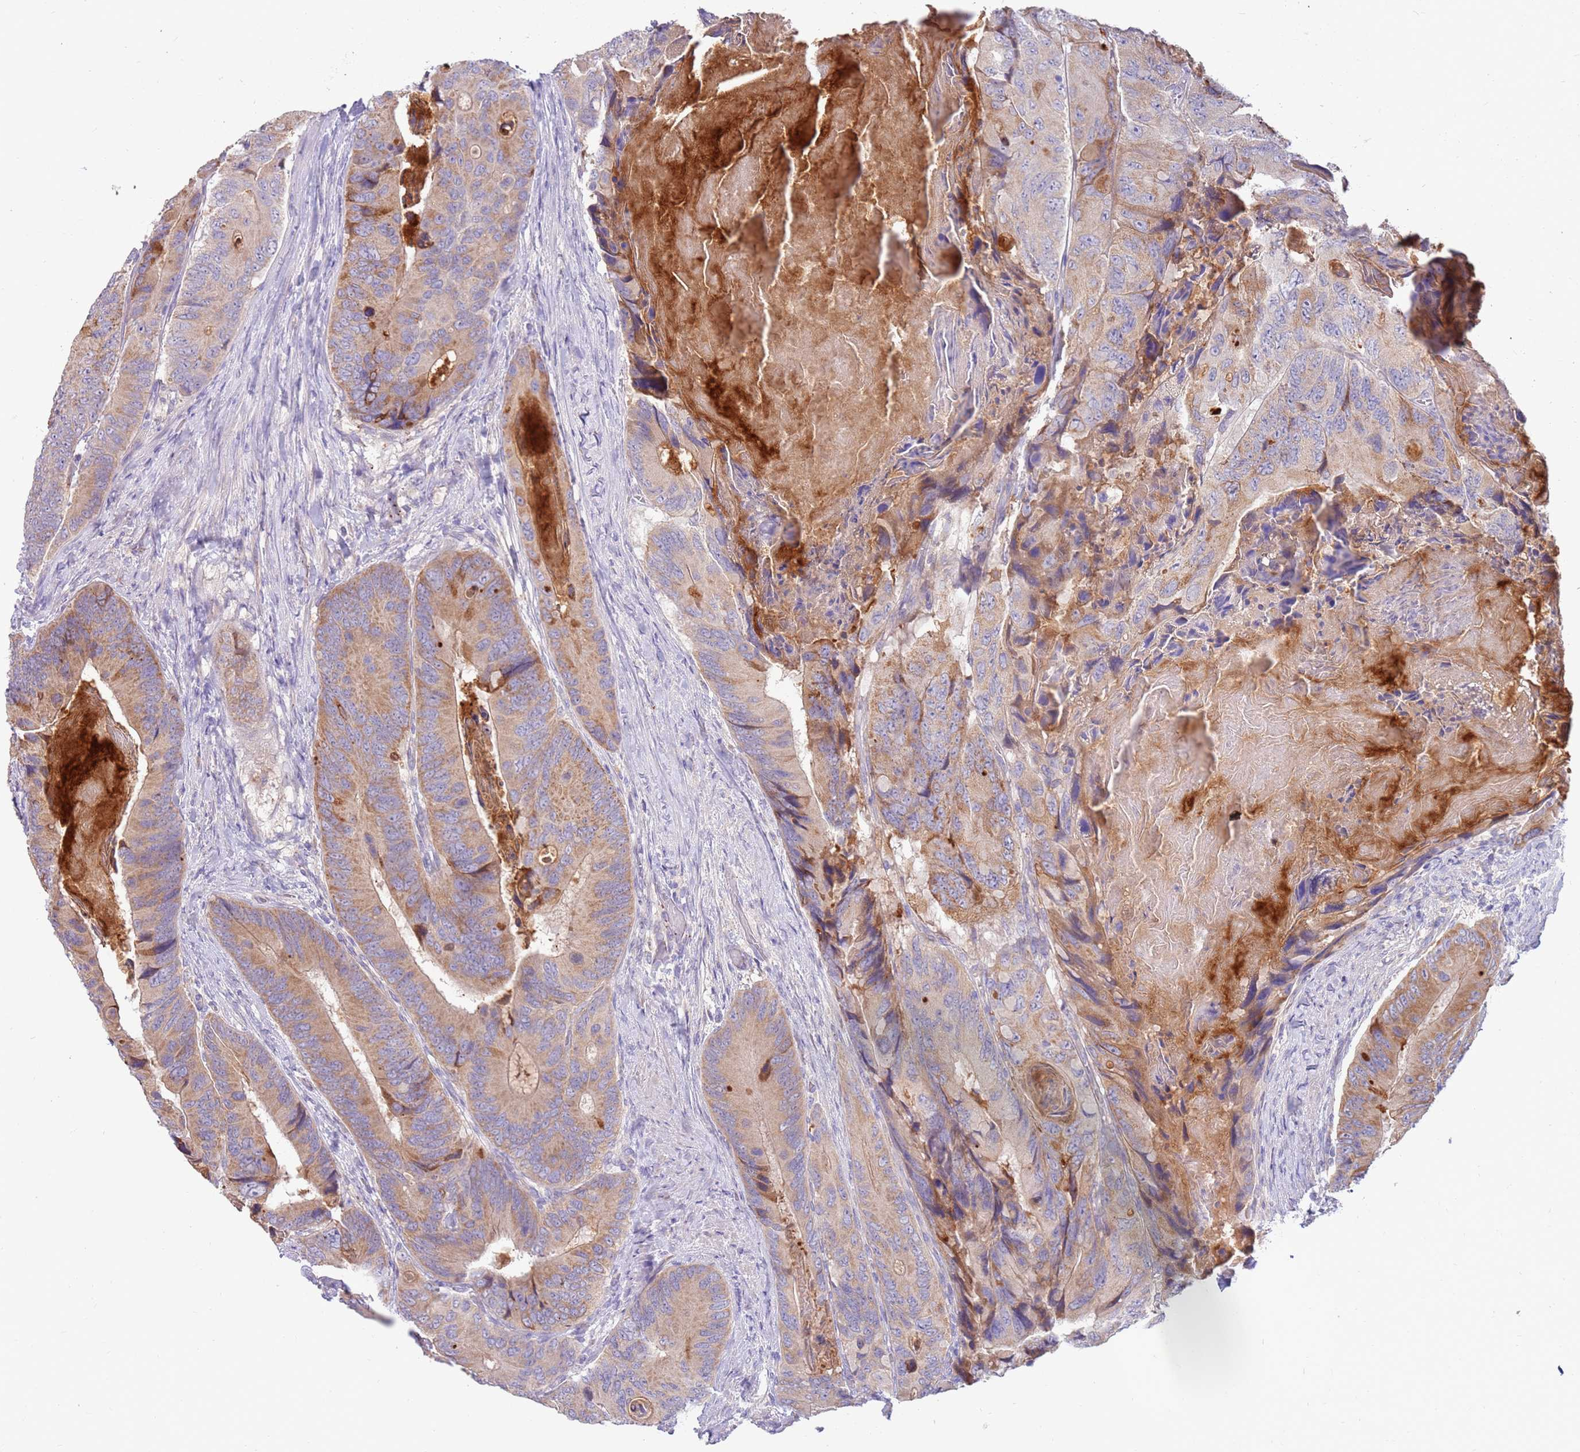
{"staining": {"intensity": "moderate", "quantity": "25%-75%", "location": "cytoplasmic/membranous"}, "tissue": "colorectal cancer", "cell_type": "Tumor cells", "image_type": "cancer", "snomed": [{"axis": "morphology", "description": "Adenocarcinoma, NOS"}, {"axis": "topography", "description": "Colon"}], "caption": "Human colorectal cancer stained with a protein marker shows moderate staining in tumor cells.", "gene": "SLC44A4", "patient": {"sex": "male", "age": 84}}